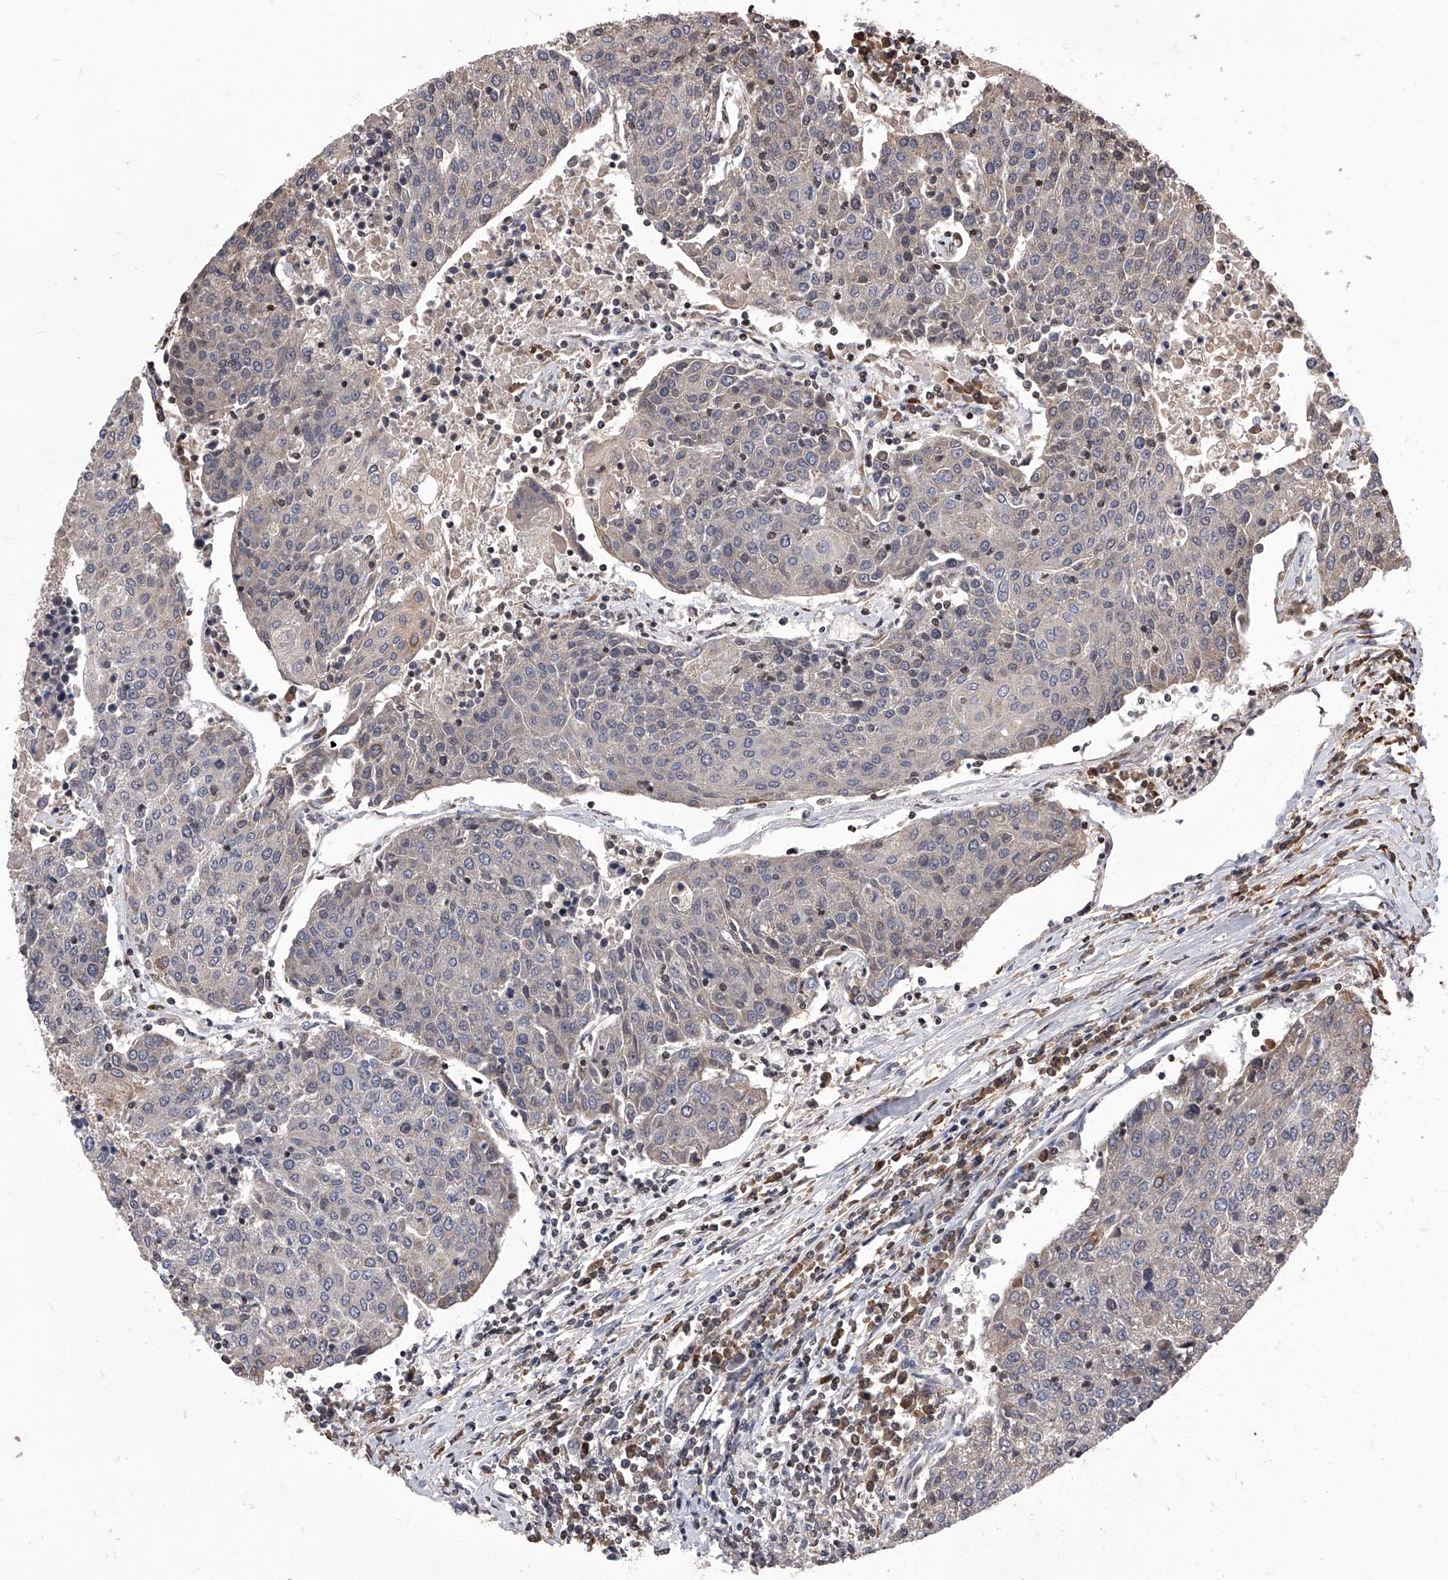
{"staining": {"intensity": "weak", "quantity": "<25%", "location": "cytoplasmic/membranous"}, "tissue": "urothelial cancer", "cell_type": "Tumor cells", "image_type": "cancer", "snomed": [{"axis": "morphology", "description": "Urothelial carcinoma, High grade"}, {"axis": "topography", "description": "Urinary bladder"}], "caption": "Human high-grade urothelial carcinoma stained for a protein using immunohistochemistry shows no staining in tumor cells.", "gene": "ID1", "patient": {"sex": "female", "age": 85}}